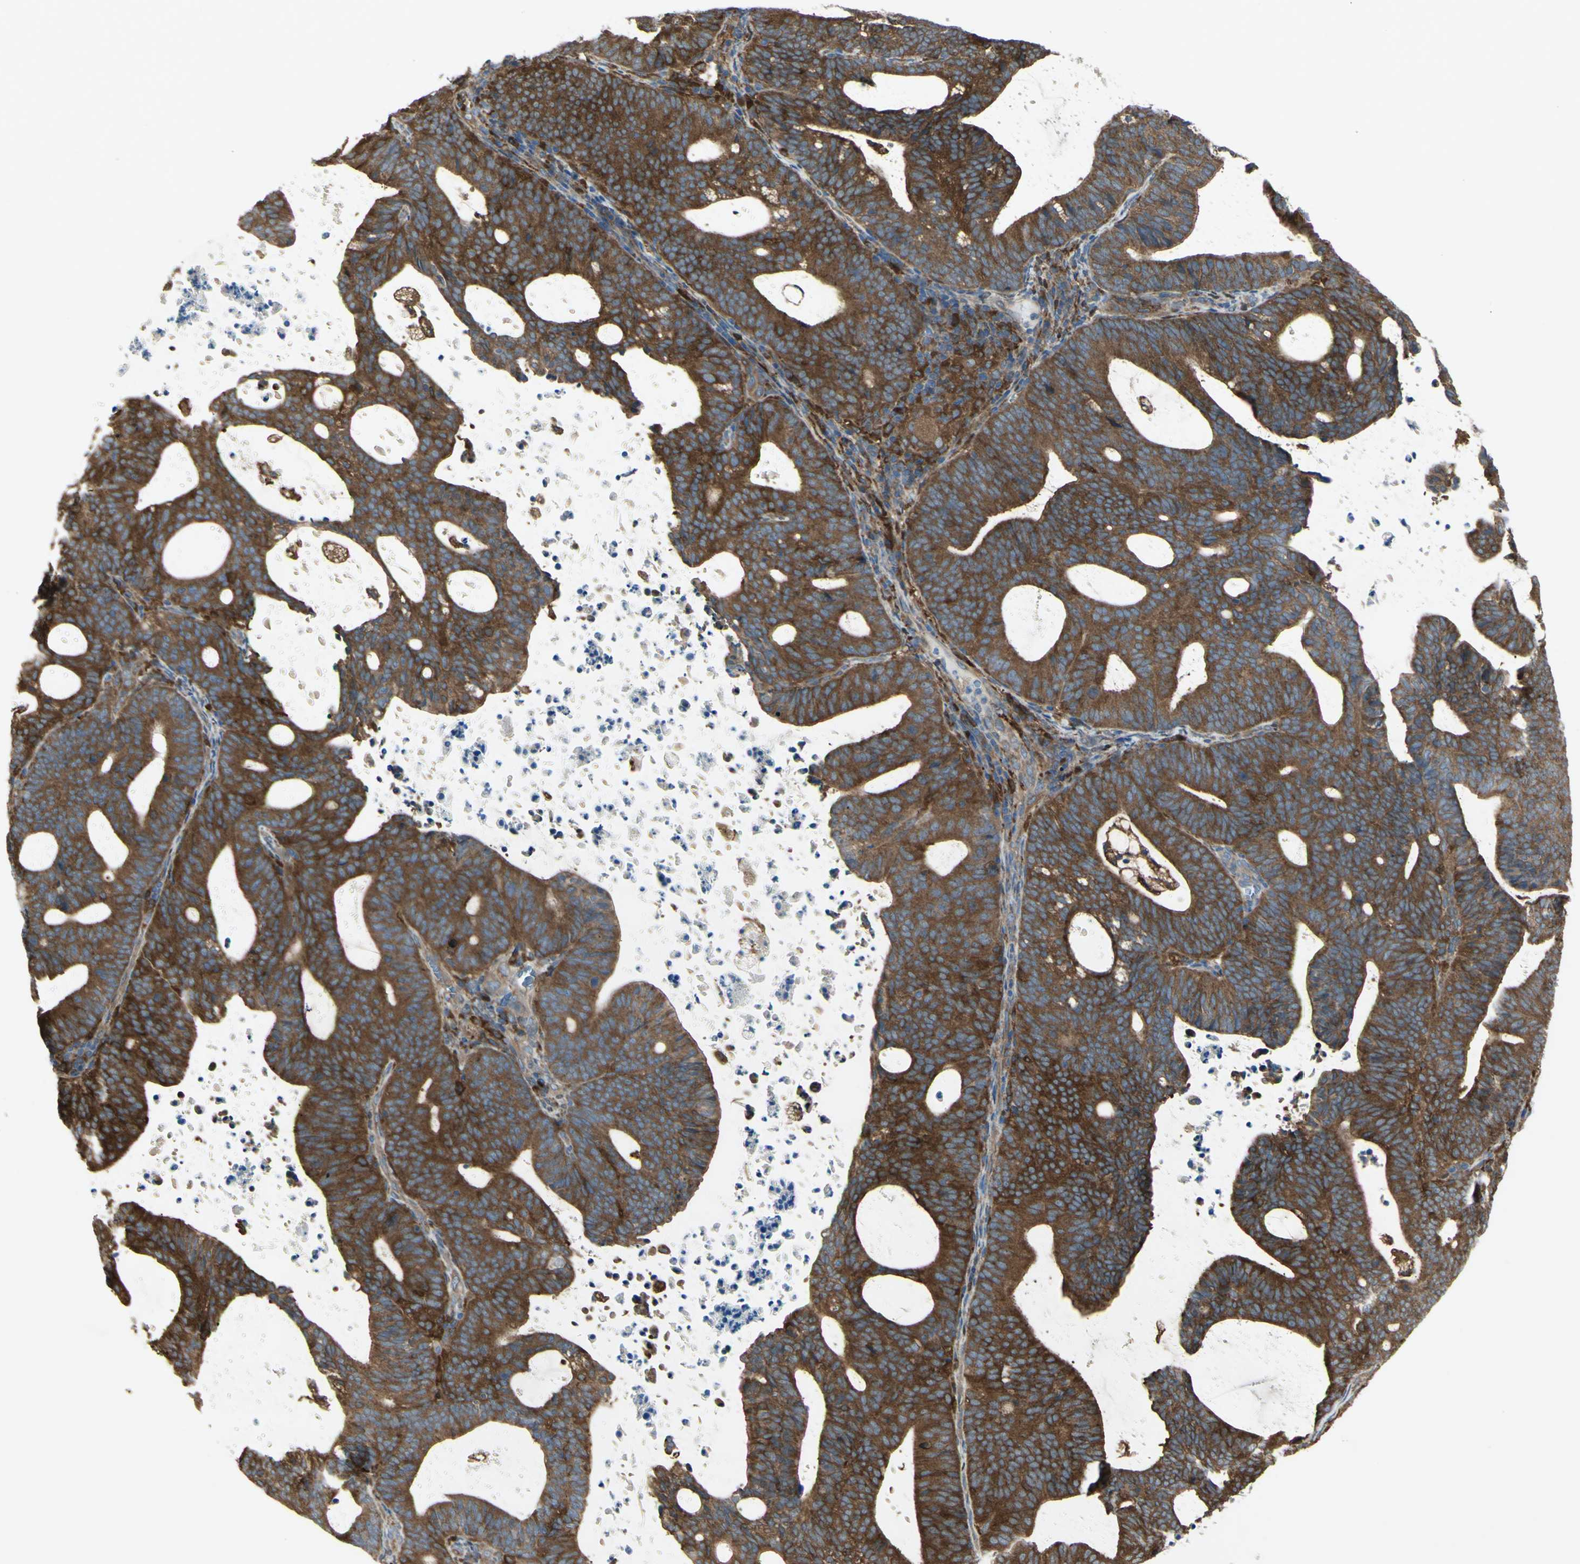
{"staining": {"intensity": "strong", "quantity": ">75%", "location": "cytoplasmic/membranous"}, "tissue": "endometrial cancer", "cell_type": "Tumor cells", "image_type": "cancer", "snomed": [{"axis": "morphology", "description": "Adenocarcinoma, NOS"}, {"axis": "topography", "description": "Uterus"}], "caption": "The micrograph shows staining of endometrial cancer, revealing strong cytoplasmic/membranous protein positivity (brown color) within tumor cells. (DAB (3,3'-diaminobenzidine) IHC, brown staining for protein, blue staining for nuclei).", "gene": "IGSF9B", "patient": {"sex": "female", "age": 83}}